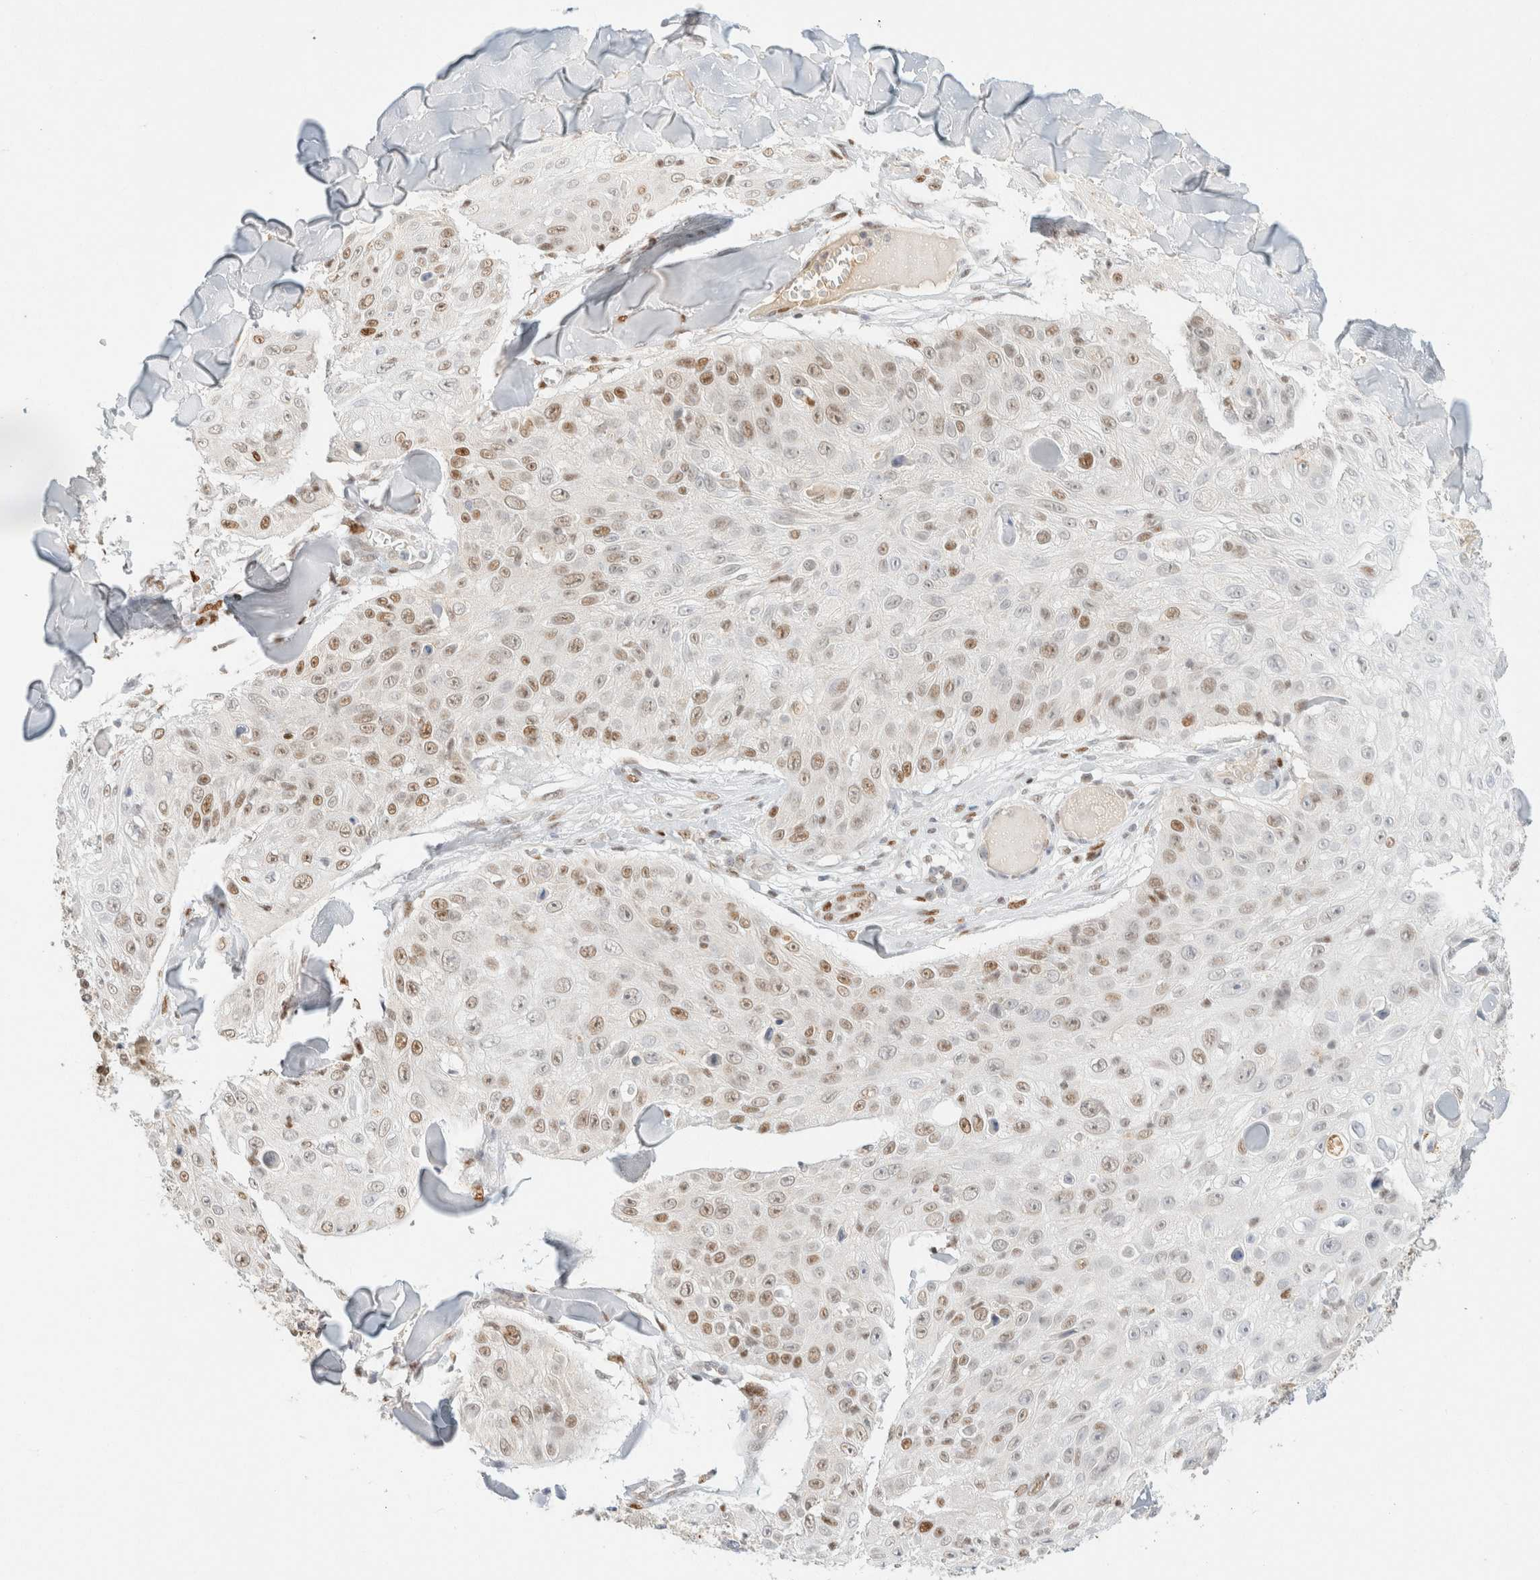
{"staining": {"intensity": "moderate", "quantity": ">75%", "location": "nuclear"}, "tissue": "skin cancer", "cell_type": "Tumor cells", "image_type": "cancer", "snomed": [{"axis": "morphology", "description": "Squamous cell carcinoma, NOS"}, {"axis": "topography", "description": "Skin"}], "caption": "Human skin cancer (squamous cell carcinoma) stained with a protein marker displays moderate staining in tumor cells.", "gene": "DDB2", "patient": {"sex": "male", "age": 86}}